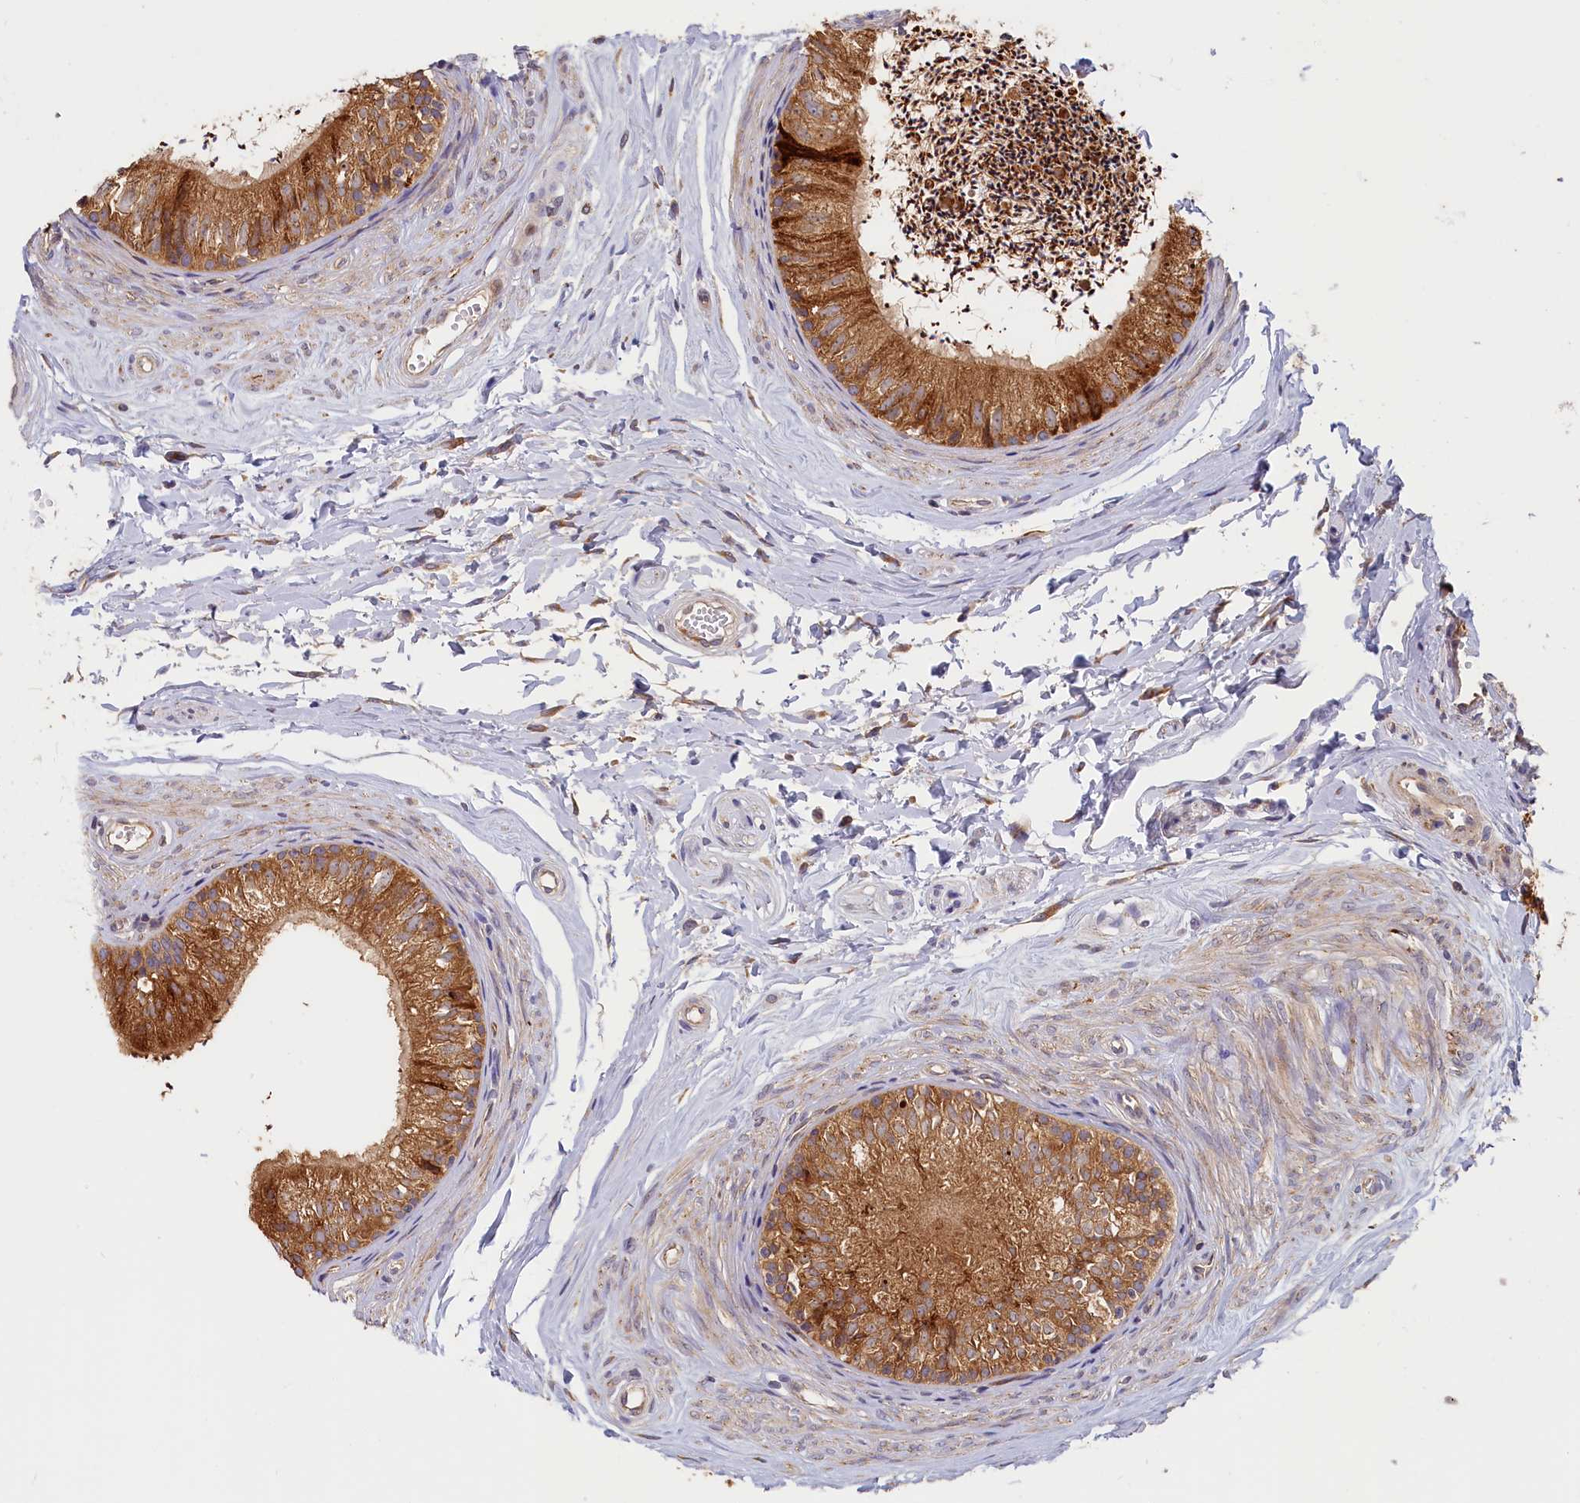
{"staining": {"intensity": "strong", "quantity": ">75%", "location": "cytoplasmic/membranous"}, "tissue": "epididymis", "cell_type": "Glandular cells", "image_type": "normal", "snomed": [{"axis": "morphology", "description": "Normal tissue, NOS"}, {"axis": "topography", "description": "Epididymis"}], "caption": "Protein staining reveals strong cytoplasmic/membranous expression in approximately >75% of glandular cells in benign epididymis. (DAB (3,3'-diaminobenzidine) IHC, brown staining for protein, blue staining for nuclei).", "gene": "CEP44", "patient": {"sex": "male", "age": 56}}